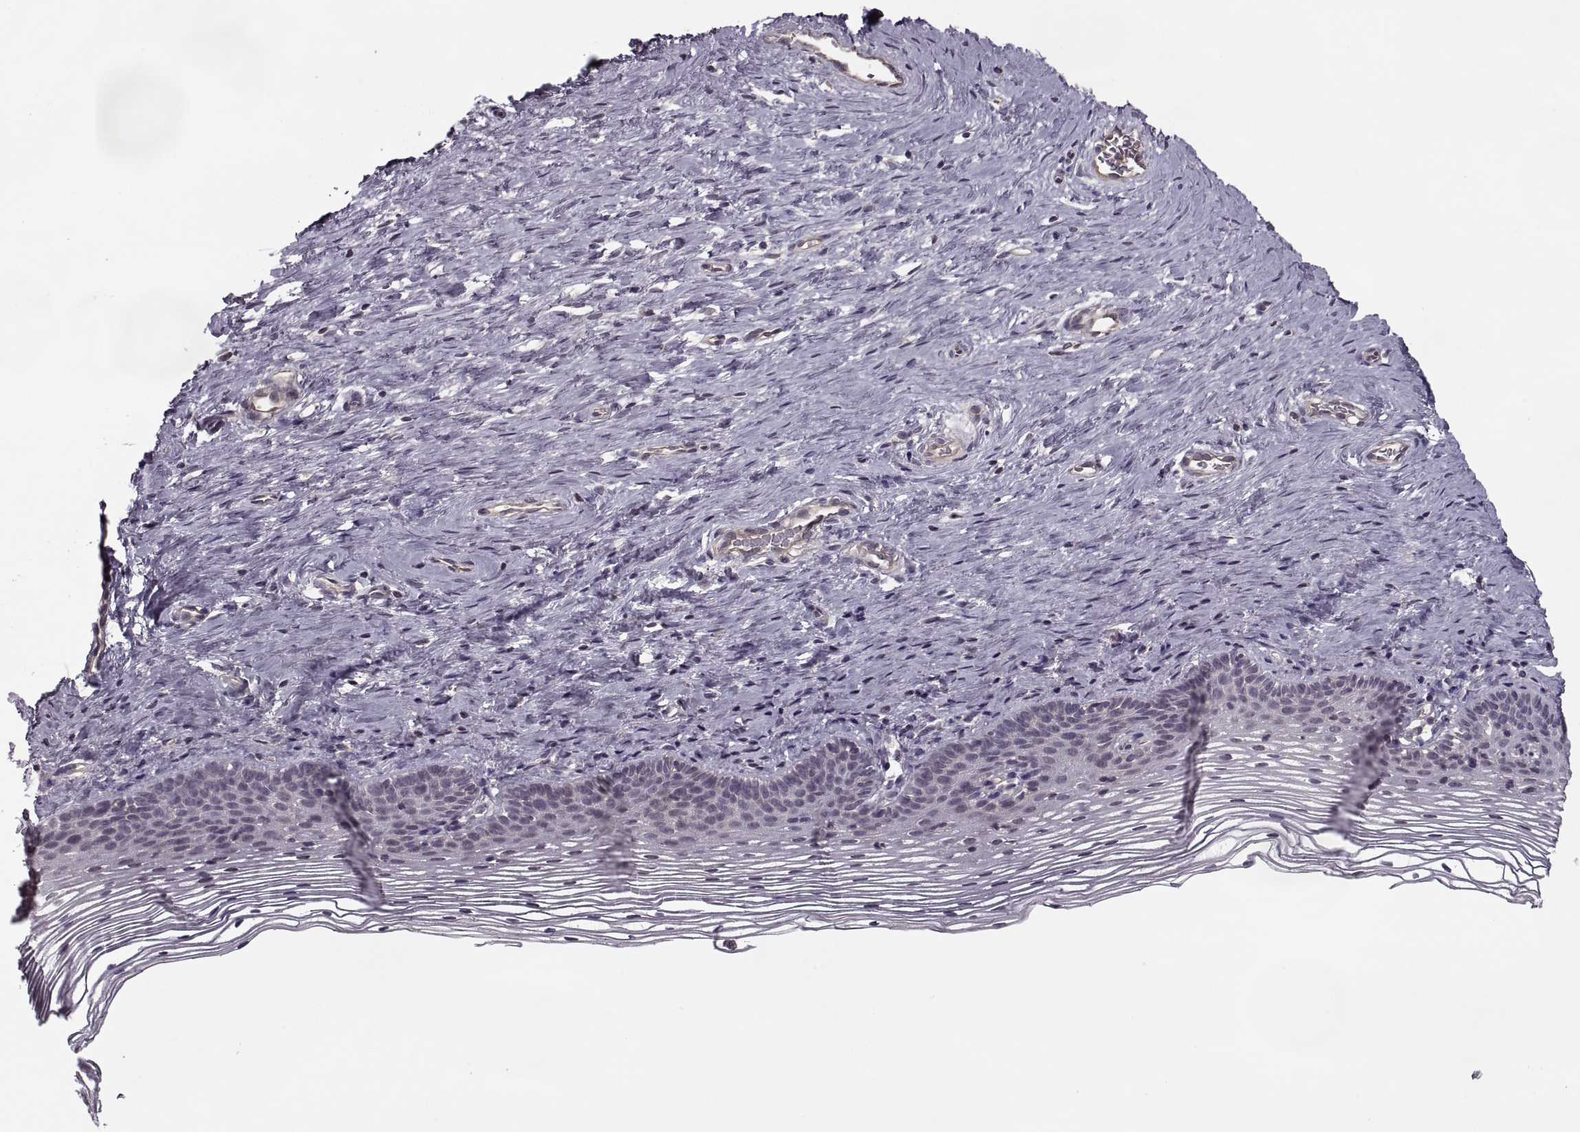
{"staining": {"intensity": "negative", "quantity": "none", "location": "none"}, "tissue": "cervix", "cell_type": "Glandular cells", "image_type": "normal", "snomed": [{"axis": "morphology", "description": "Normal tissue, NOS"}, {"axis": "topography", "description": "Cervix"}], "caption": "Immunohistochemistry image of normal cervix stained for a protein (brown), which exhibits no positivity in glandular cells.", "gene": "LUZP2", "patient": {"sex": "female", "age": 39}}